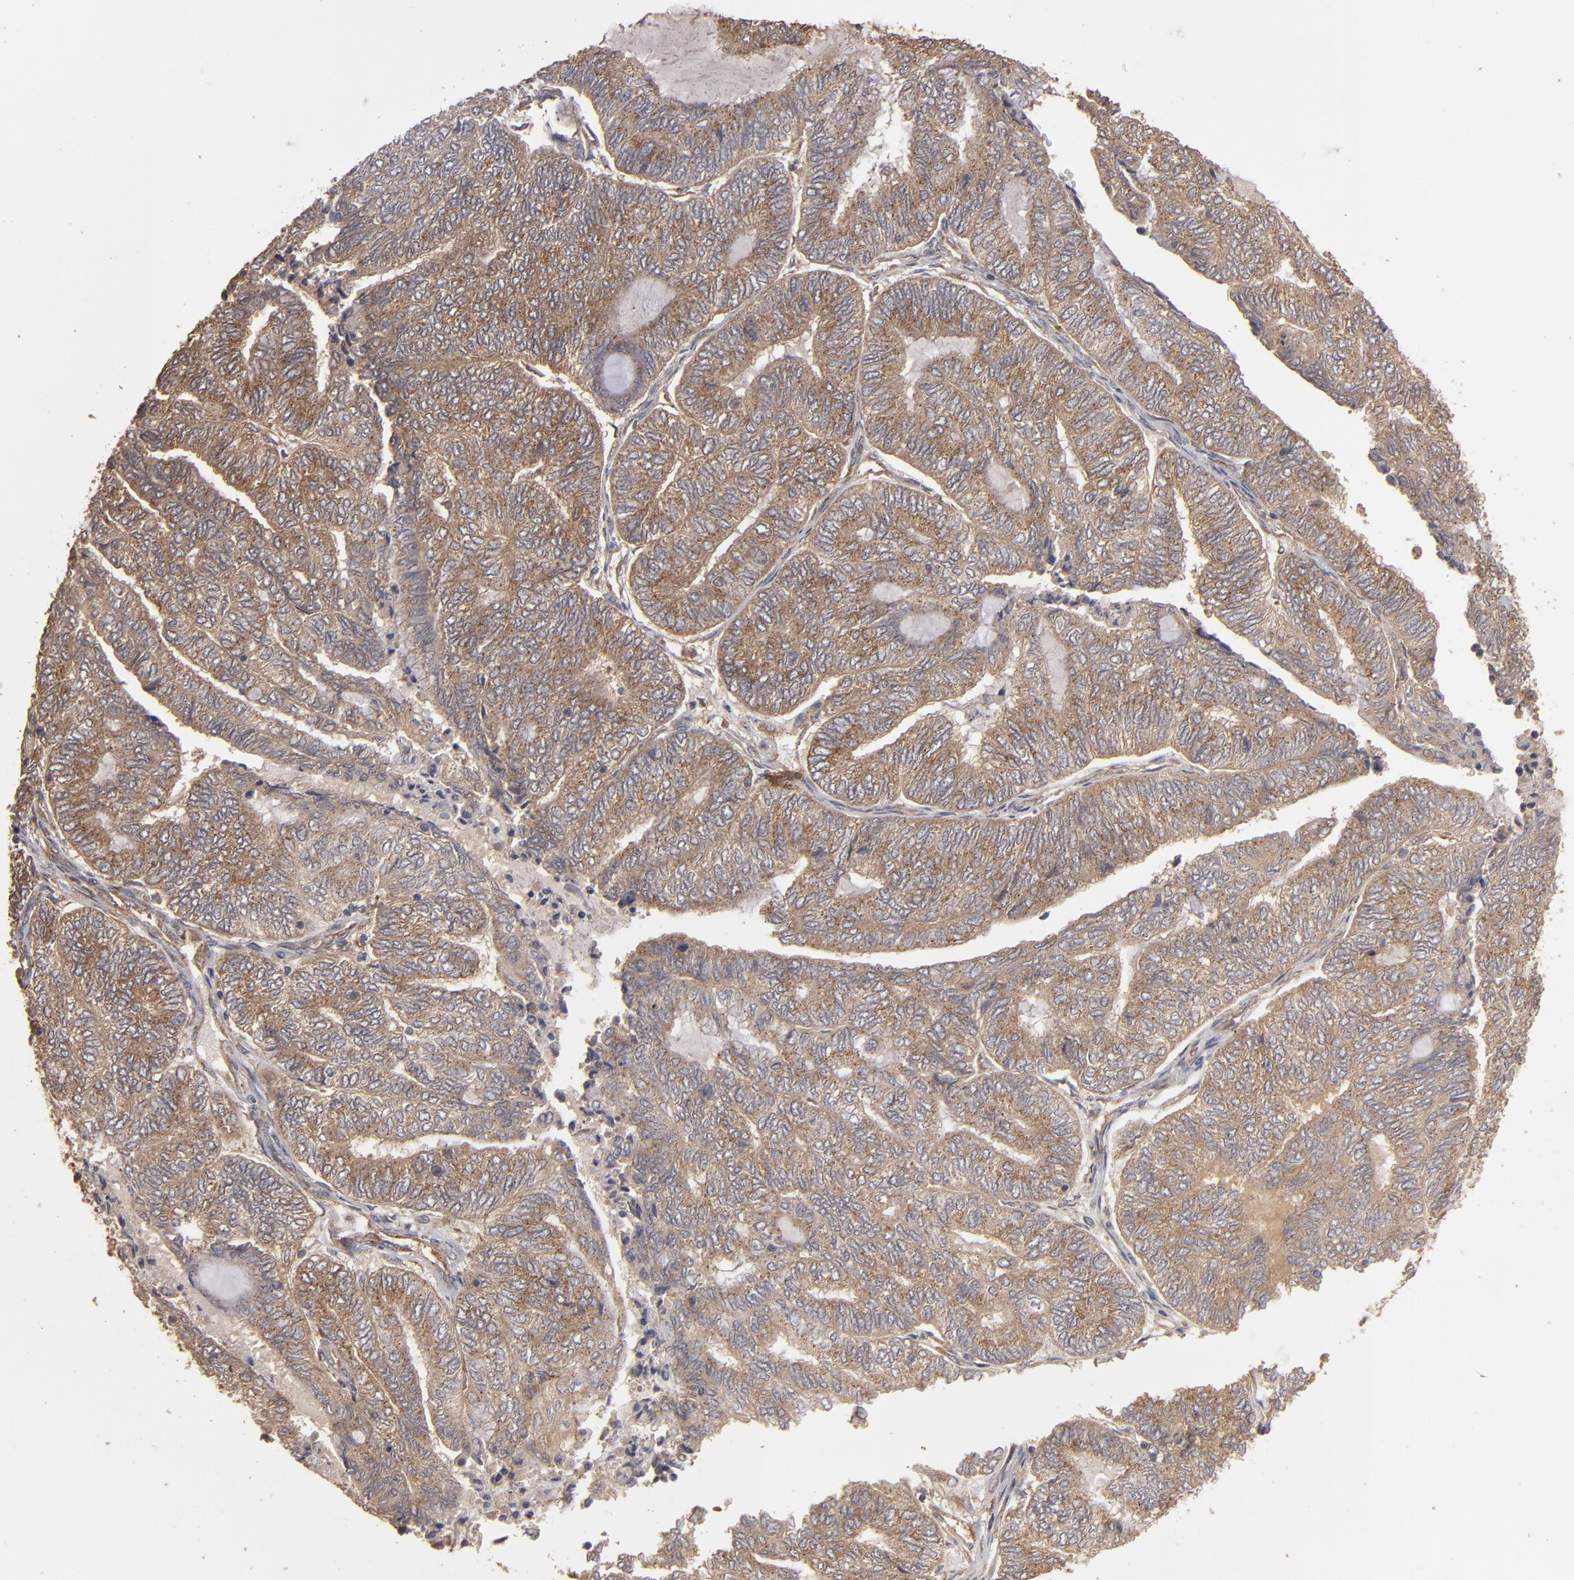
{"staining": {"intensity": "moderate", "quantity": ">75%", "location": "cytoplasmic/membranous"}, "tissue": "endometrial cancer", "cell_type": "Tumor cells", "image_type": "cancer", "snomed": [{"axis": "morphology", "description": "Adenocarcinoma, NOS"}, {"axis": "topography", "description": "Uterus"}, {"axis": "topography", "description": "Endometrium"}], "caption": "This is an image of immunohistochemistry staining of endometrial cancer, which shows moderate staining in the cytoplasmic/membranous of tumor cells.", "gene": "MMP2", "patient": {"sex": "female", "age": 70}}